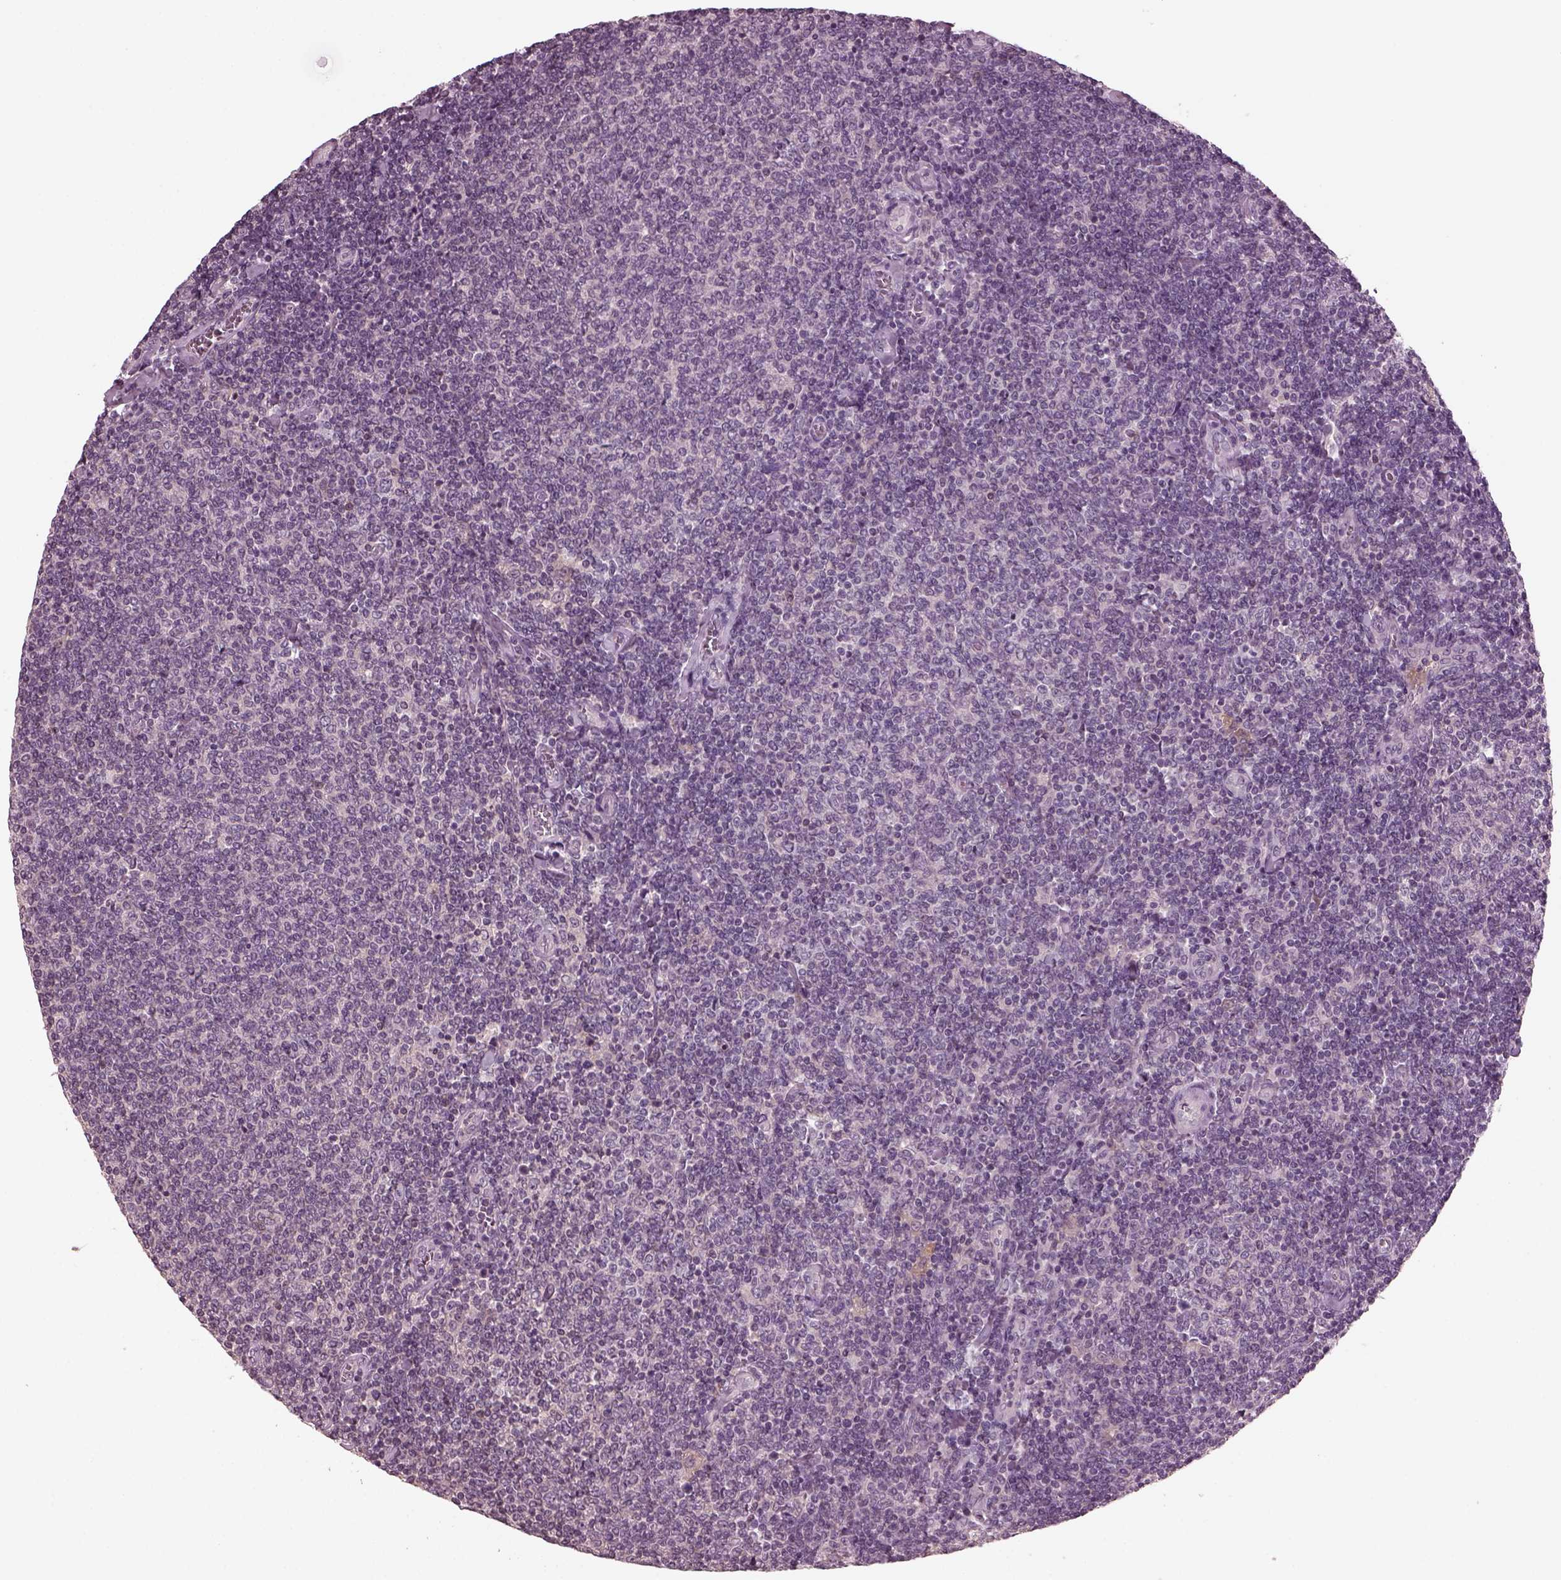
{"staining": {"intensity": "negative", "quantity": "none", "location": "none"}, "tissue": "lymphoma", "cell_type": "Tumor cells", "image_type": "cancer", "snomed": [{"axis": "morphology", "description": "Malignant lymphoma, non-Hodgkin's type, Low grade"}, {"axis": "topography", "description": "Lymph node"}], "caption": "A photomicrograph of low-grade malignant lymphoma, non-Hodgkin's type stained for a protein reveals no brown staining in tumor cells. Brightfield microscopy of IHC stained with DAB (brown) and hematoxylin (blue), captured at high magnification.", "gene": "PORCN", "patient": {"sex": "male", "age": 52}}